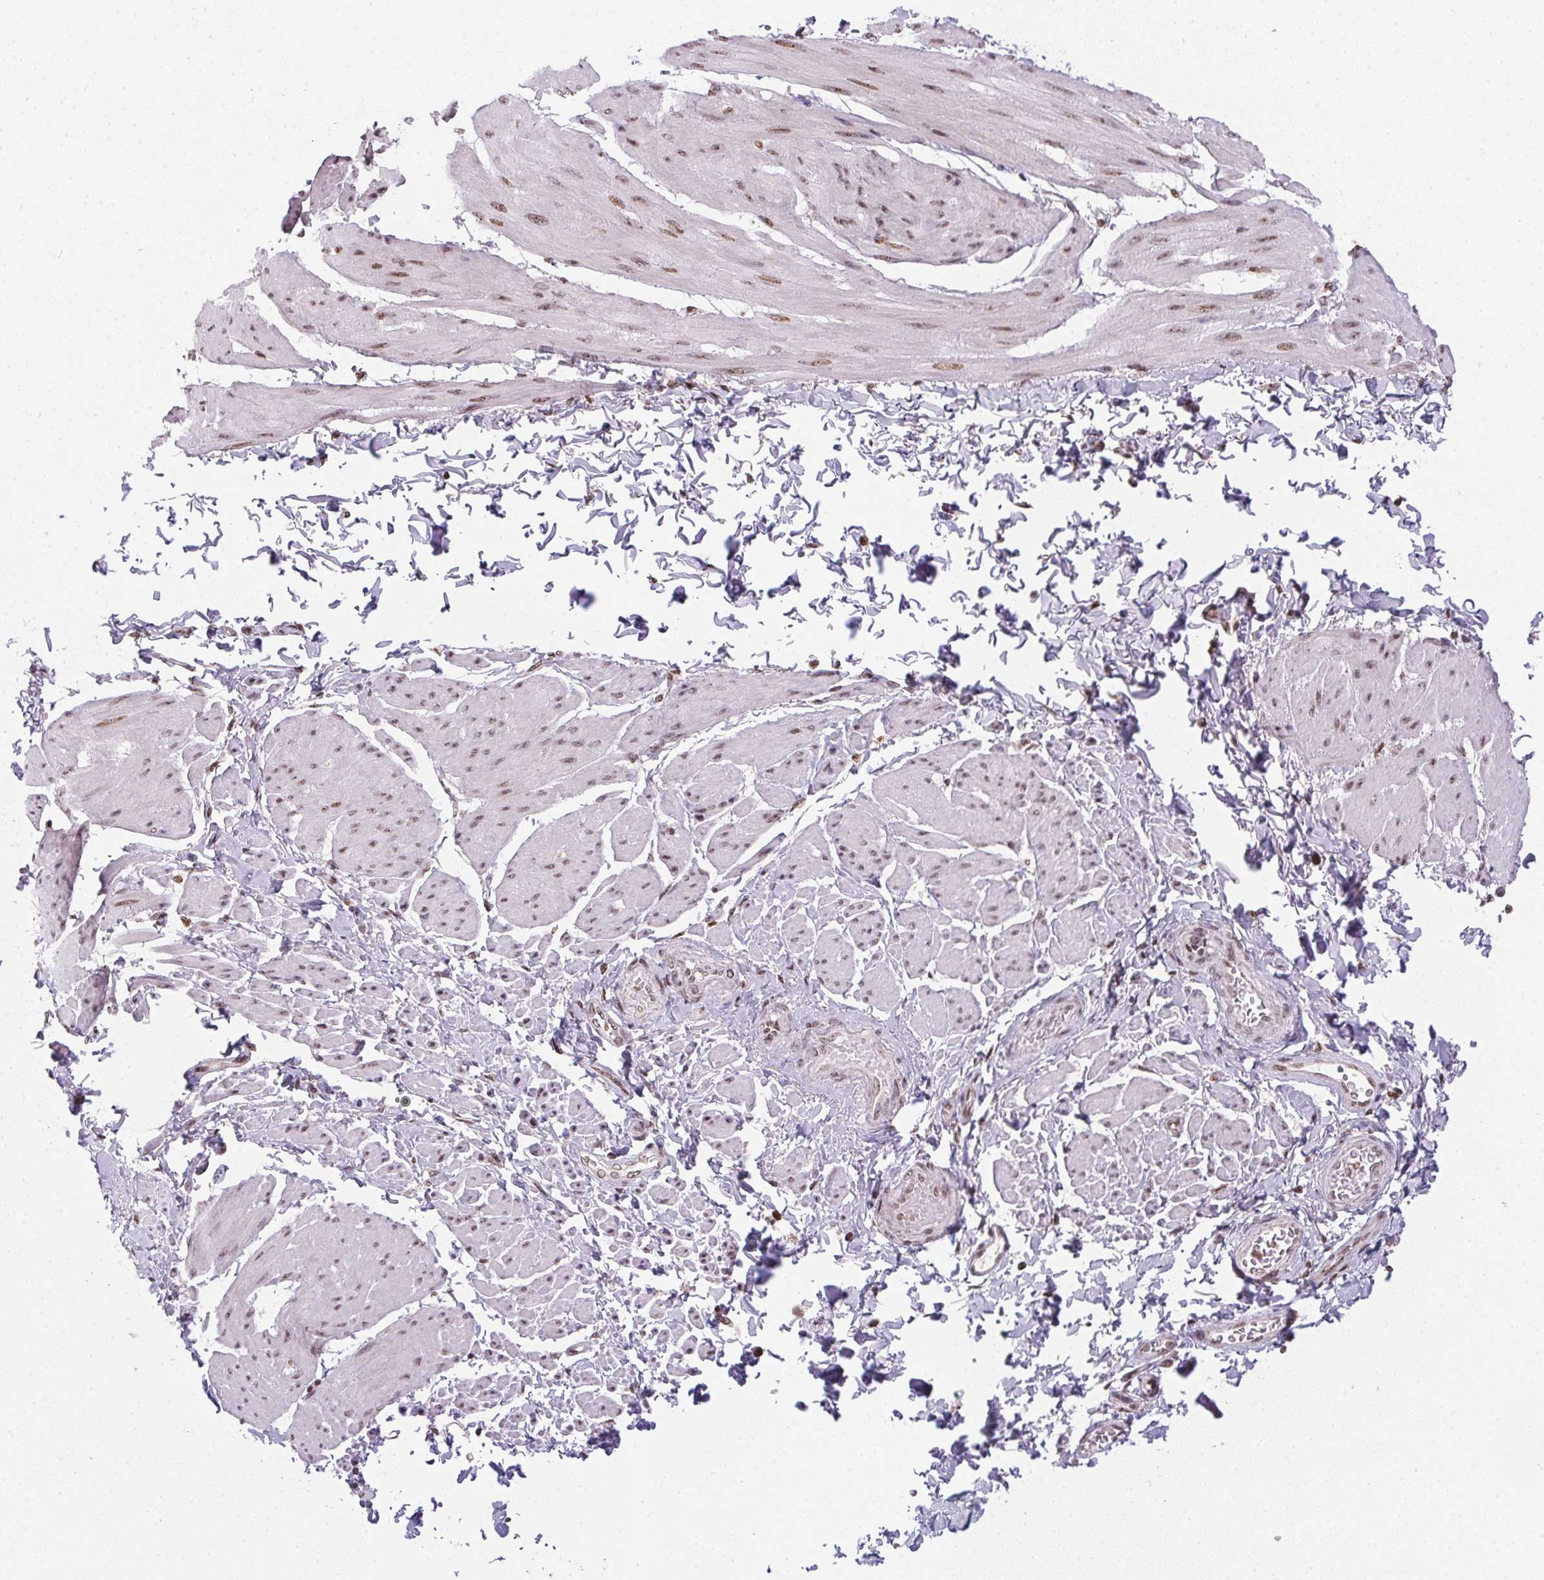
{"staining": {"intensity": "moderate", "quantity": "<25%", "location": "nuclear"}, "tissue": "adipose tissue", "cell_type": "Adipocytes", "image_type": "normal", "snomed": [{"axis": "morphology", "description": "Normal tissue, NOS"}, {"axis": "topography", "description": "Prostate"}, {"axis": "topography", "description": "Peripheral nerve tissue"}], "caption": "Immunohistochemistry micrograph of unremarkable adipose tissue stained for a protein (brown), which shows low levels of moderate nuclear staining in approximately <25% of adipocytes.", "gene": "RNF181", "patient": {"sex": "male", "age": 55}}